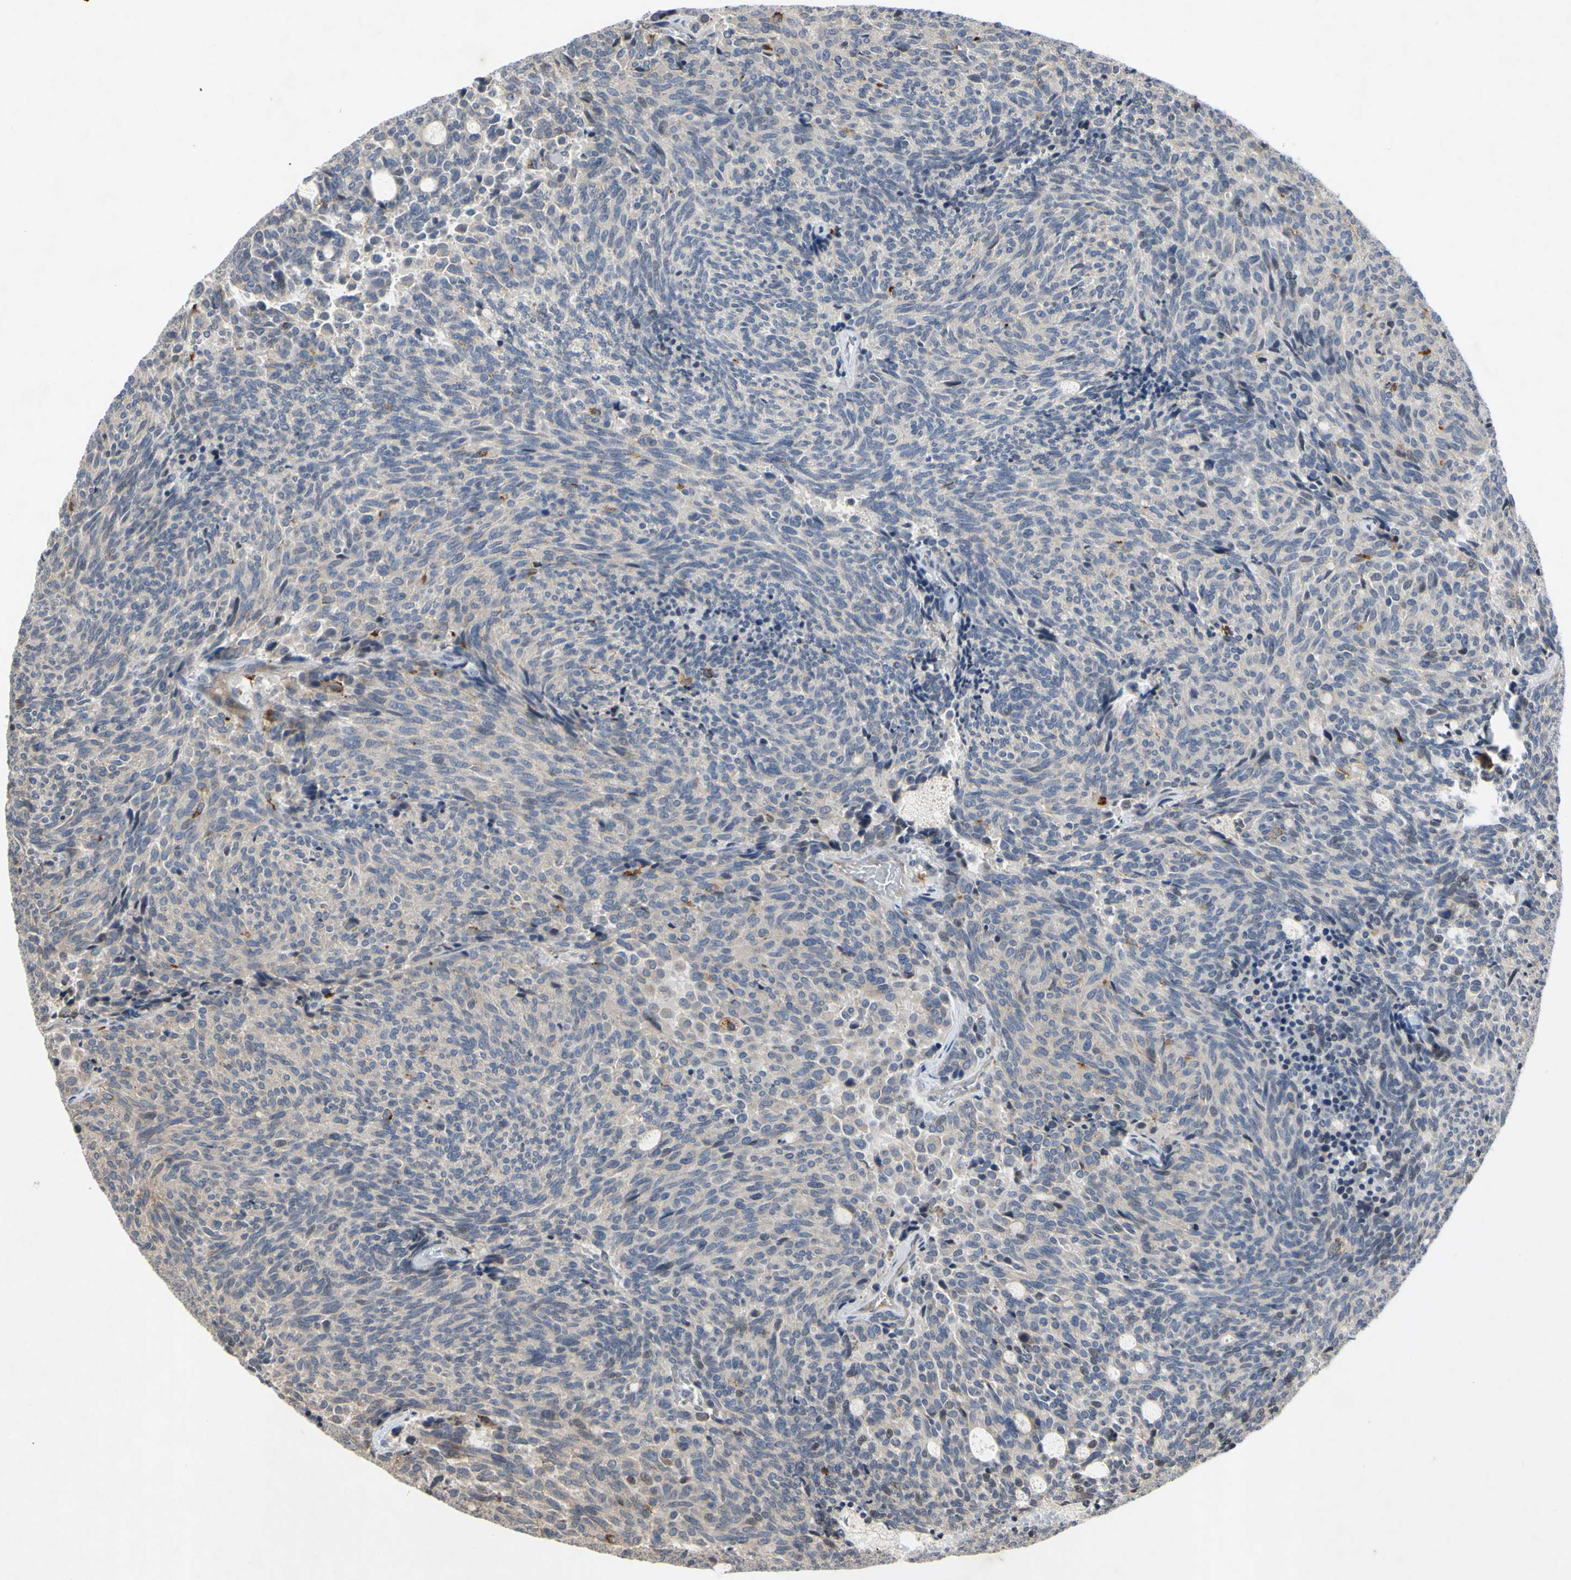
{"staining": {"intensity": "negative", "quantity": "none", "location": "none"}, "tissue": "carcinoid", "cell_type": "Tumor cells", "image_type": "cancer", "snomed": [{"axis": "morphology", "description": "Carcinoid, malignant, NOS"}, {"axis": "topography", "description": "Pancreas"}], "caption": "A high-resolution photomicrograph shows IHC staining of carcinoid, which reveals no significant positivity in tumor cells.", "gene": "PLXNA2", "patient": {"sex": "female", "age": 54}}